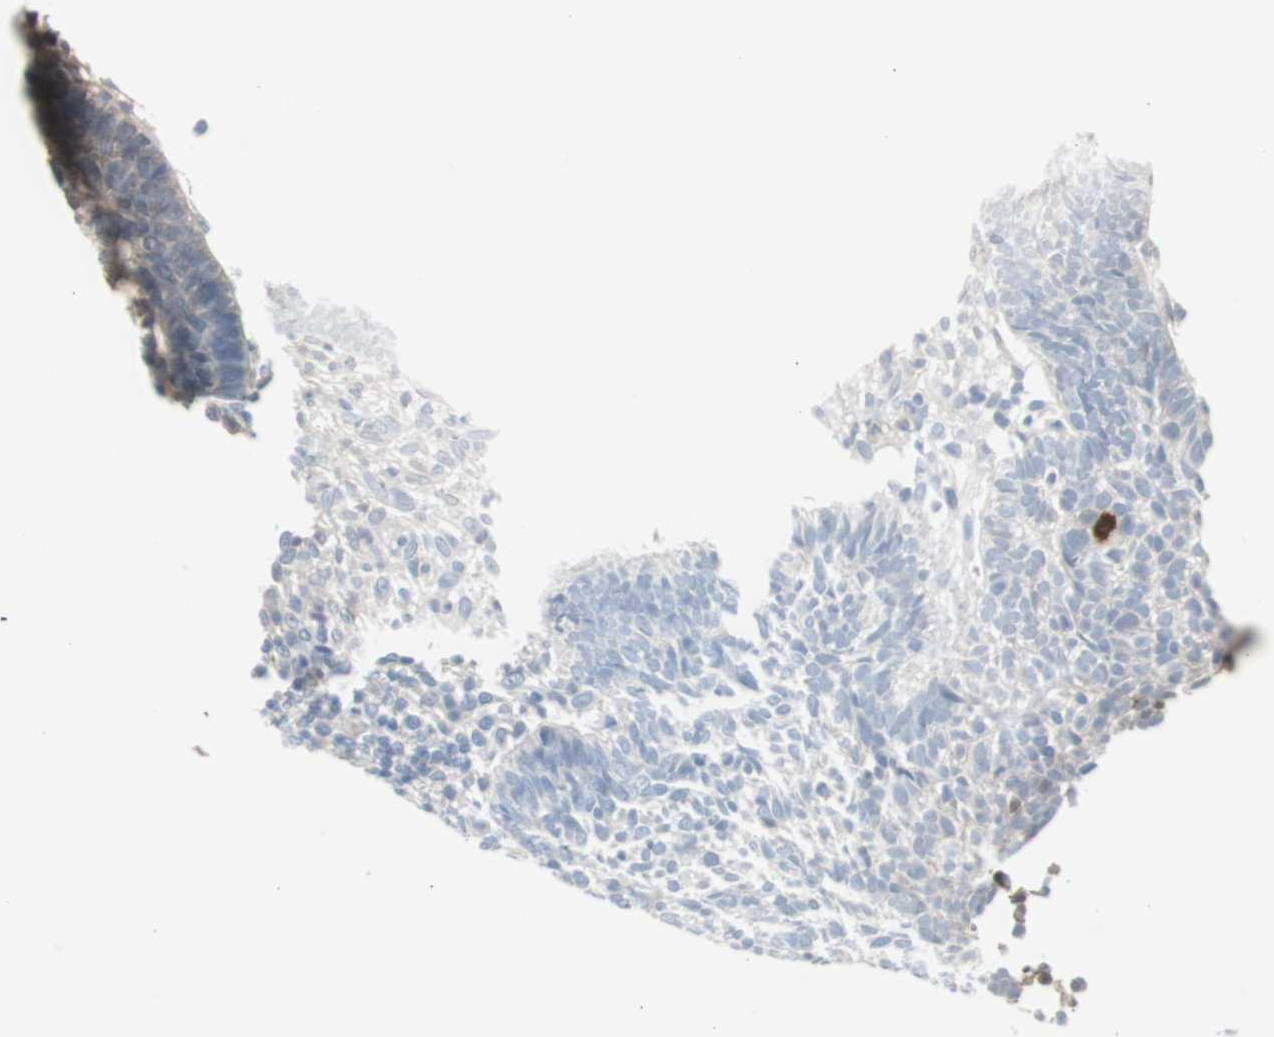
{"staining": {"intensity": "negative", "quantity": "none", "location": "none"}, "tissue": "skin cancer", "cell_type": "Tumor cells", "image_type": "cancer", "snomed": [{"axis": "morphology", "description": "Normal tissue, NOS"}, {"axis": "morphology", "description": "Basal cell carcinoma"}, {"axis": "topography", "description": "Skin"}], "caption": "An immunohistochemistry (IHC) micrograph of skin basal cell carcinoma is shown. There is no staining in tumor cells of skin basal cell carcinoma.", "gene": "S100A7", "patient": {"sex": "male", "age": 87}}